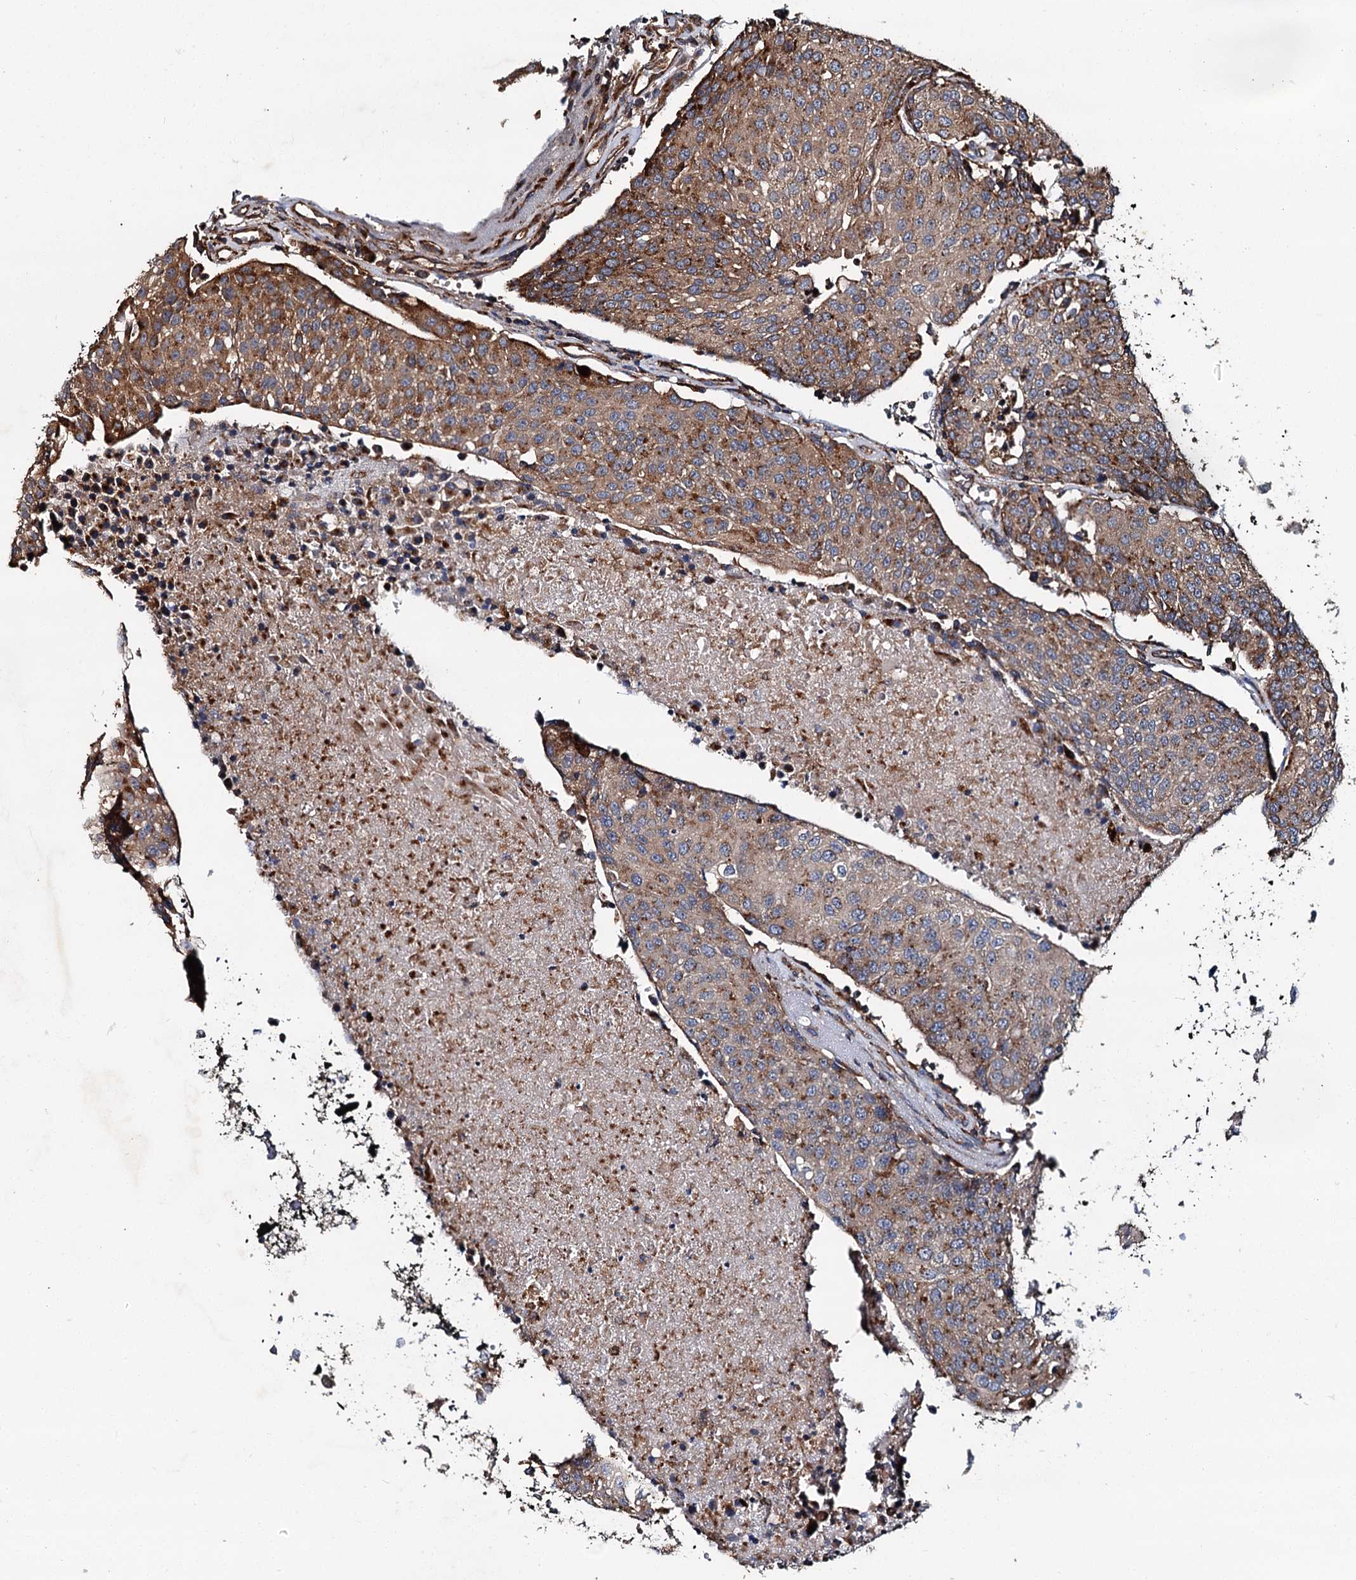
{"staining": {"intensity": "moderate", "quantity": ">75%", "location": "cytoplasmic/membranous"}, "tissue": "urothelial cancer", "cell_type": "Tumor cells", "image_type": "cancer", "snomed": [{"axis": "morphology", "description": "Urothelial carcinoma, High grade"}, {"axis": "topography", "description": "Urinary bladder"}], "caption": "Immunohistochemical staining of human high-grade urothelial carcinoma displays medium levels of moderate cytoplasmic/membranous positivity in about >75% of tumor cells.", "gene": "WDR73", "patient": {"sex": "female", "age": 85}}